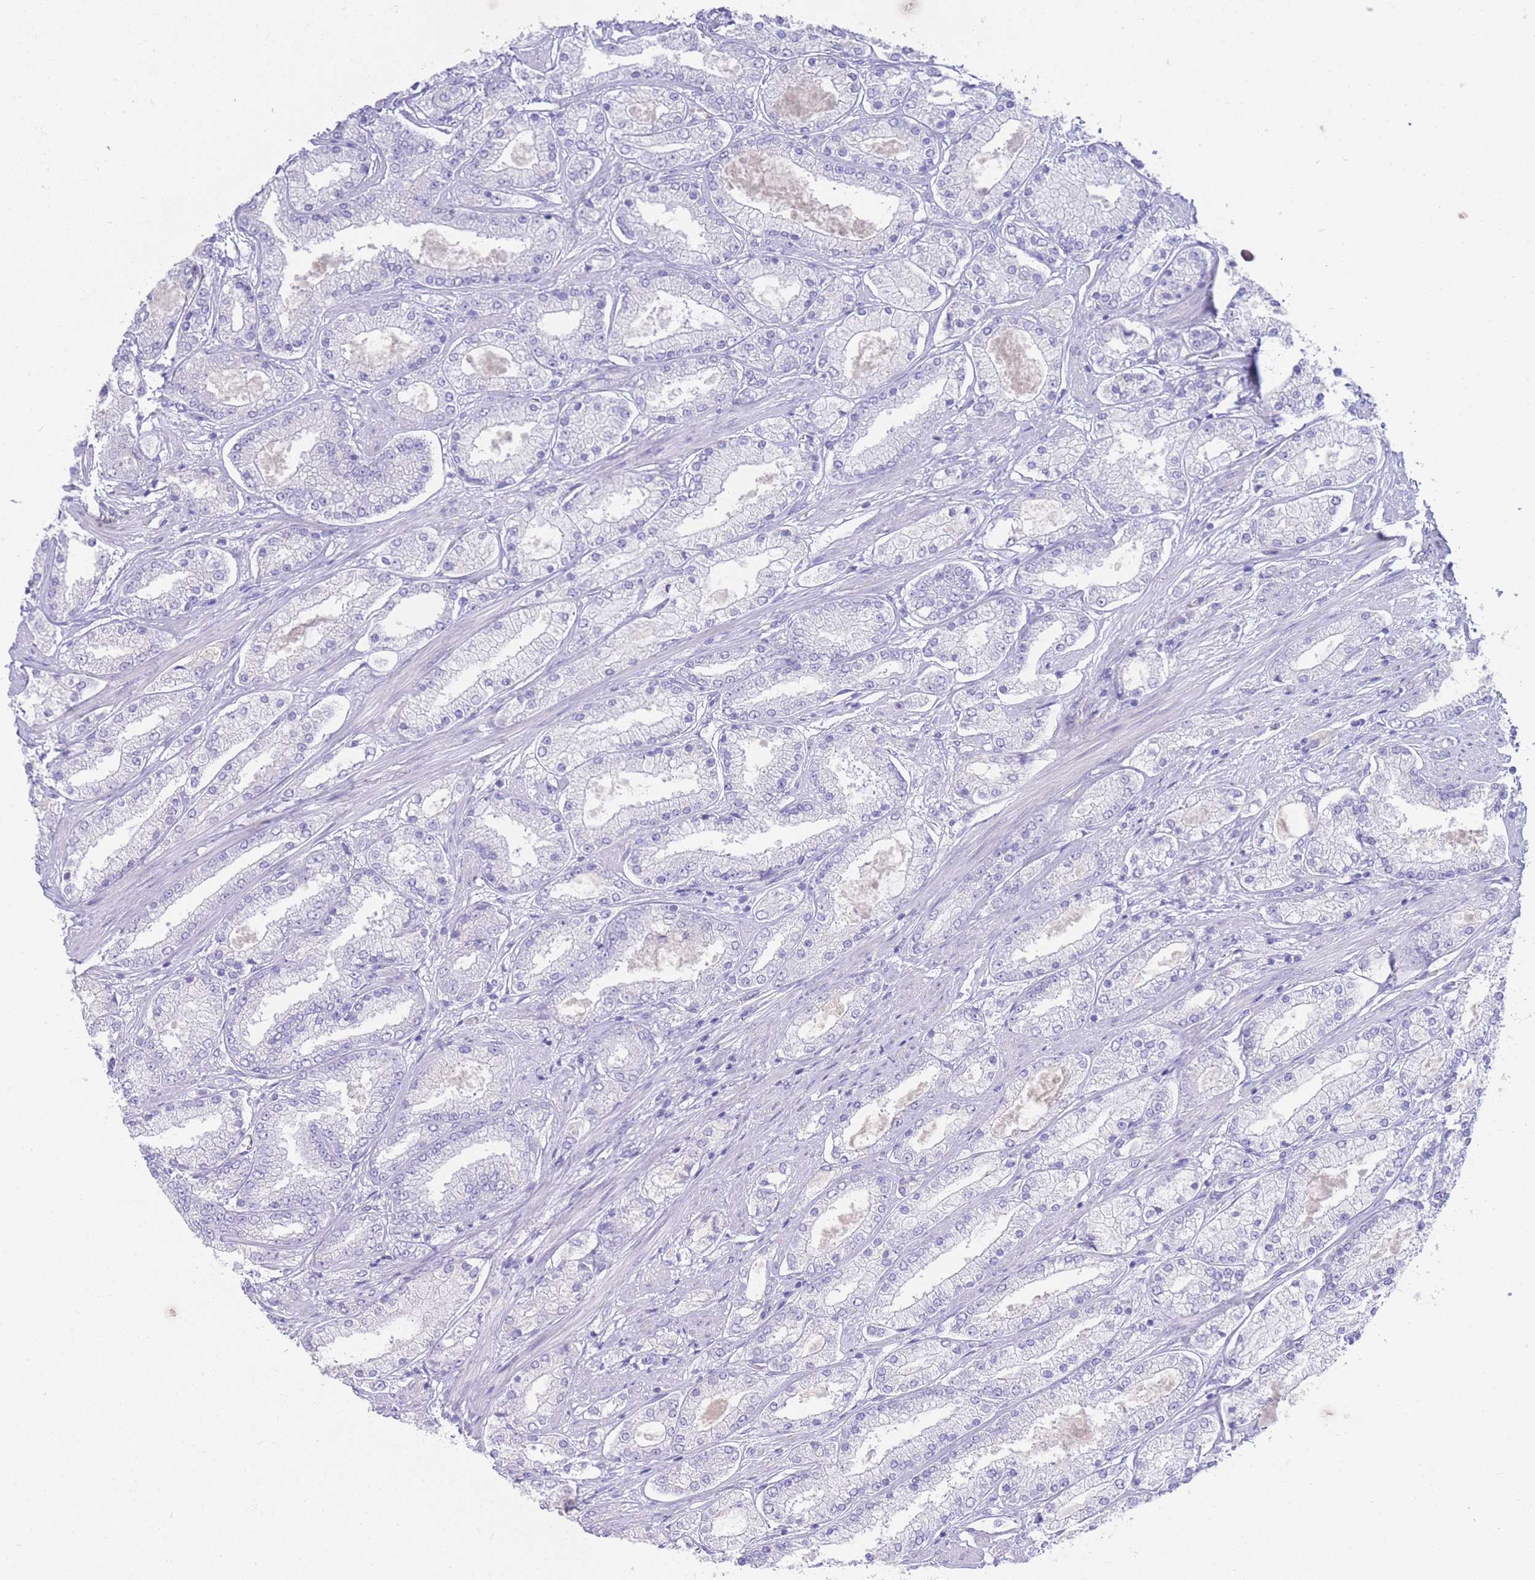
{"staining": {"intensity": "negative", "quantity": "none", "location": "none"}, "tissue": "prostate cancer", "cell_type": "Tumor cells", "image_type": "cancer", "snomed": [{"axis": "morphology", "description": "Adenocarcinoma, High grade"}, {"axis": "topography", "description": "Prostate"}], "caption": "This is an immunohistochemistry histopathology image of human adenocarcinoma (high-grade) (prostate). There is no expression in tumor cells.", "gene": "LRRC37A", "patient": {"sex": "male", "age": 69}}